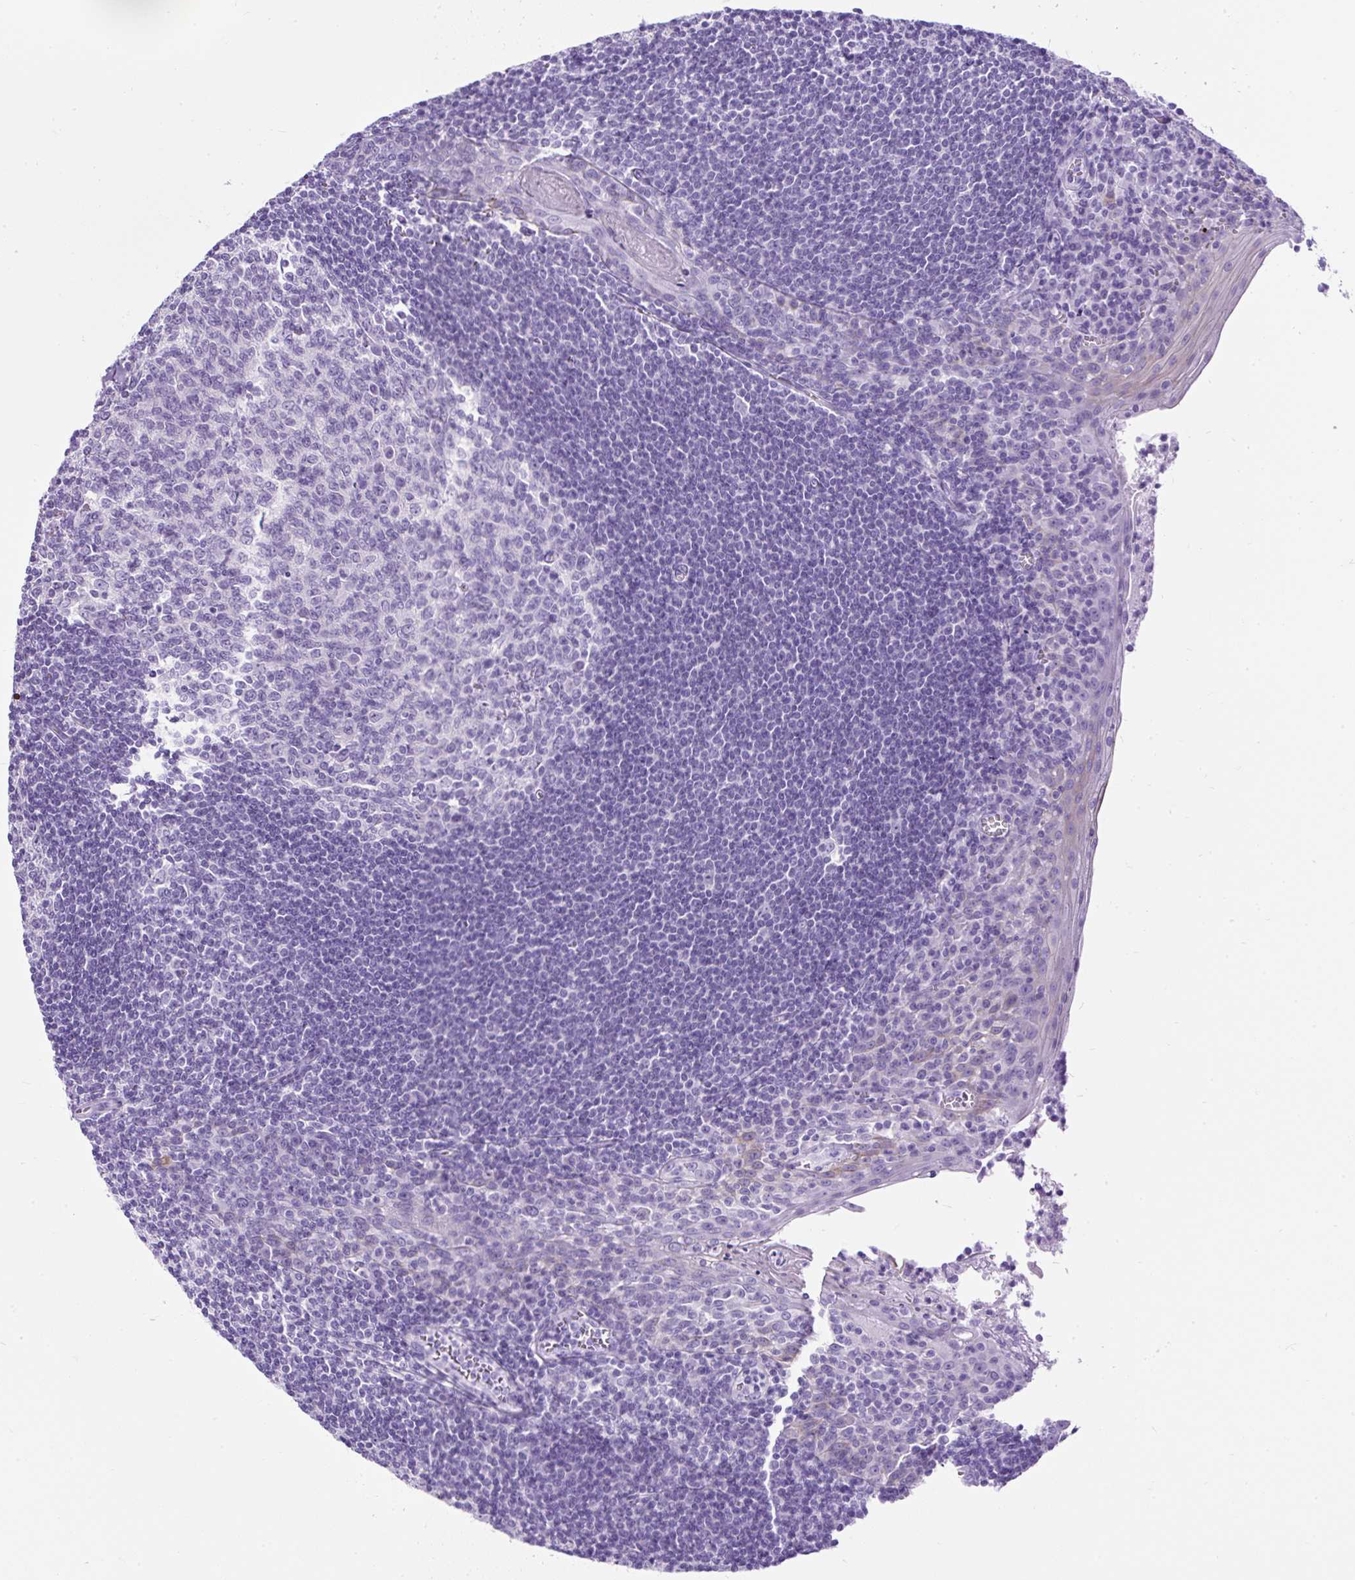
{"staining": {"intensity": "negative", "quantity": "none", "location": "none"}, "tissue": "tonsil", "cell_type": "Germinal center cells", "image_type": "normal", "snomed": [{"axis": "morphology", "description": "Normal tissue, NOS"}, {"axis": "topography", "description": "Tonsil"}], "caption": "The photomicrograph reveals no staining of germinal center cells in unremarkable tonsil.", "gene": "PDIA2", "patient": {"sex": "male", "age": 27}}